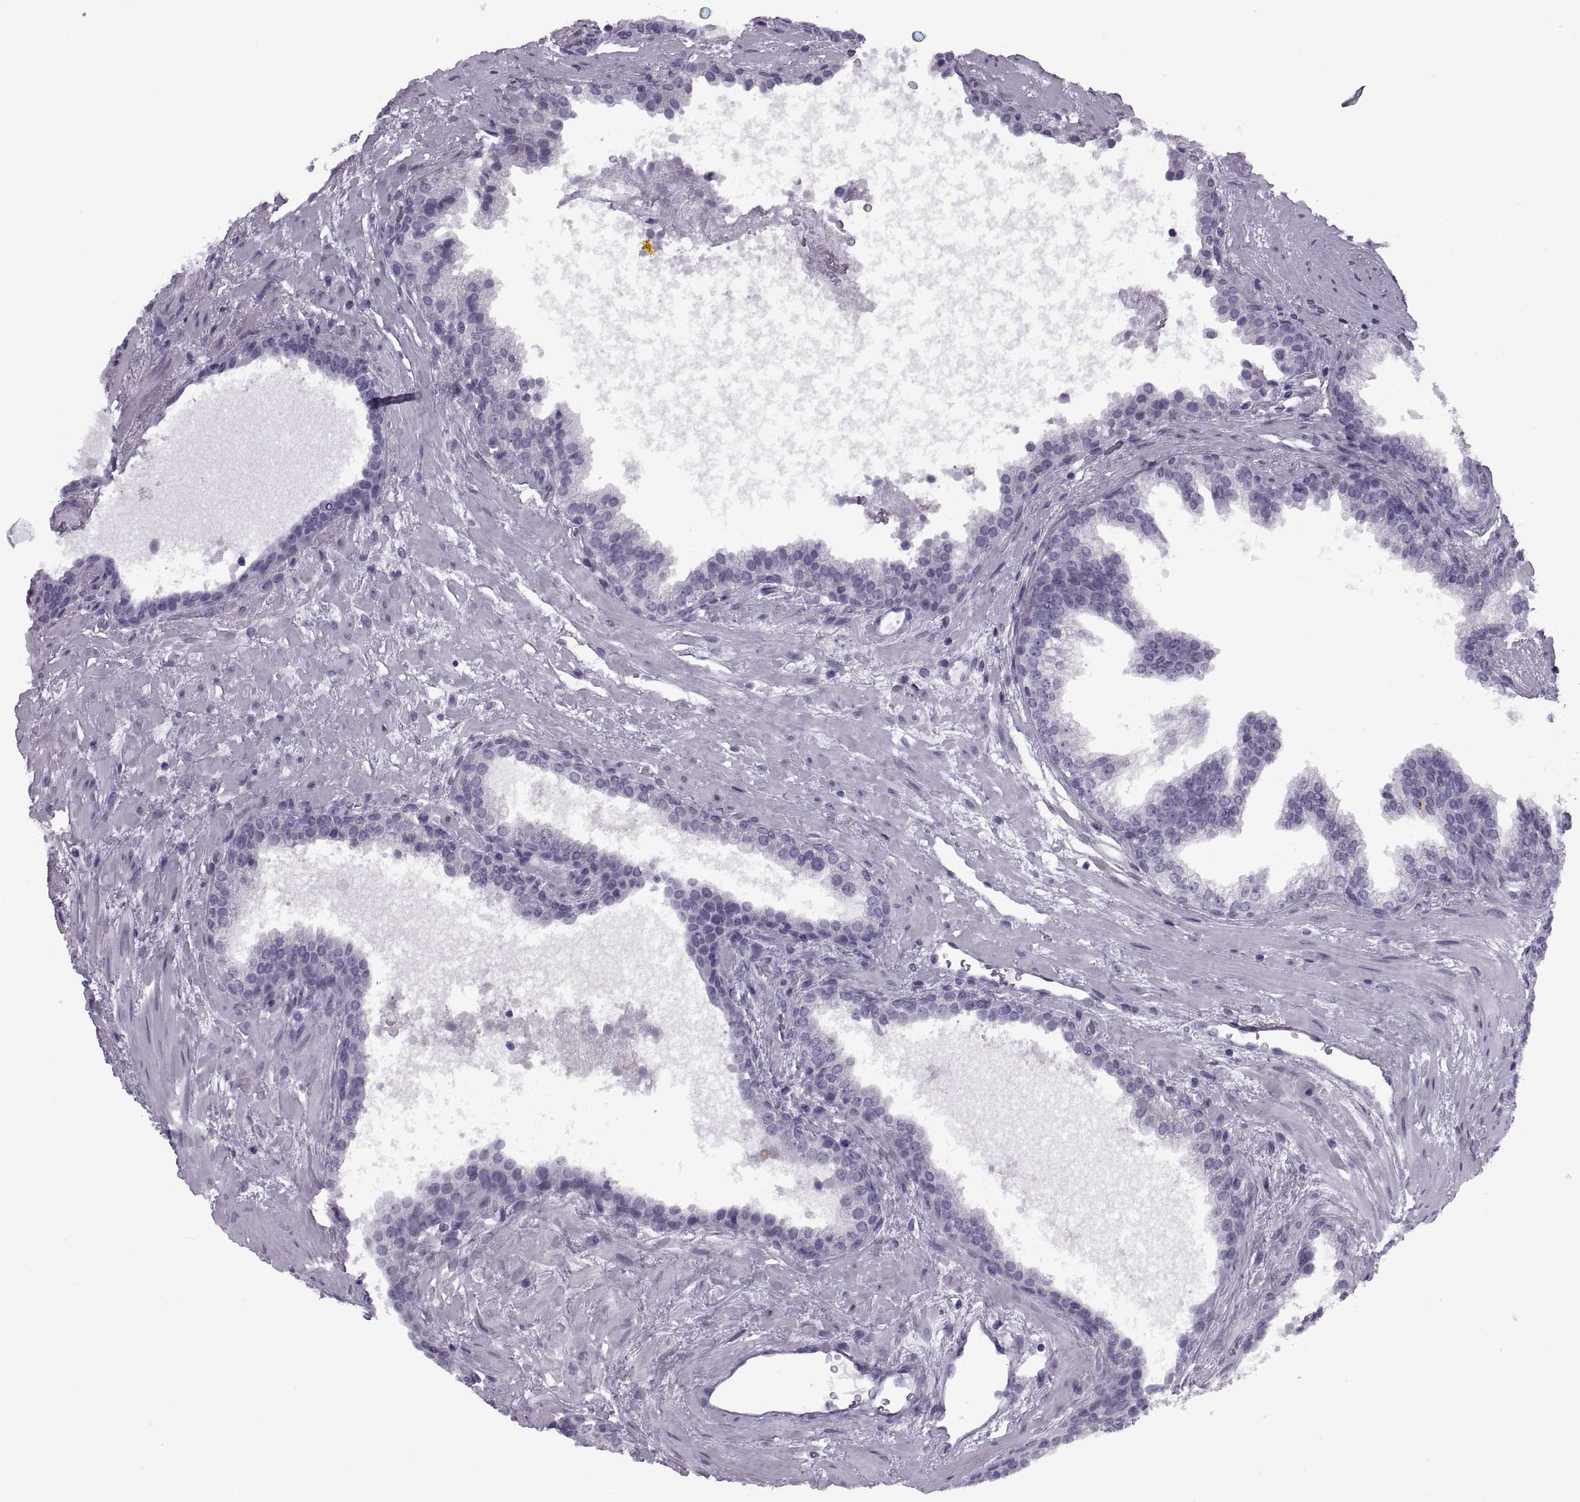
{"staining": {"intensity": "negative", "quantity": "none", "location": "none"}, "tissue": "prostate cancer", "cell_type": "Tumor cells", "image_type": "cancer", "snomed": [{"axis": "morphology", "description": "Adenocarcinoma, NOS"}, {"axis": "topography", "description": "Prostate"}], "caption": "The histopathology image shows no staining of tumor cells in adenocarcinoma (prostate). (DAB (3,3'-diaminobenzidine) immunohistochemistry, high magnification).", "gene": "FAM24A", "patient": {"sex": "male", "age": 66}}